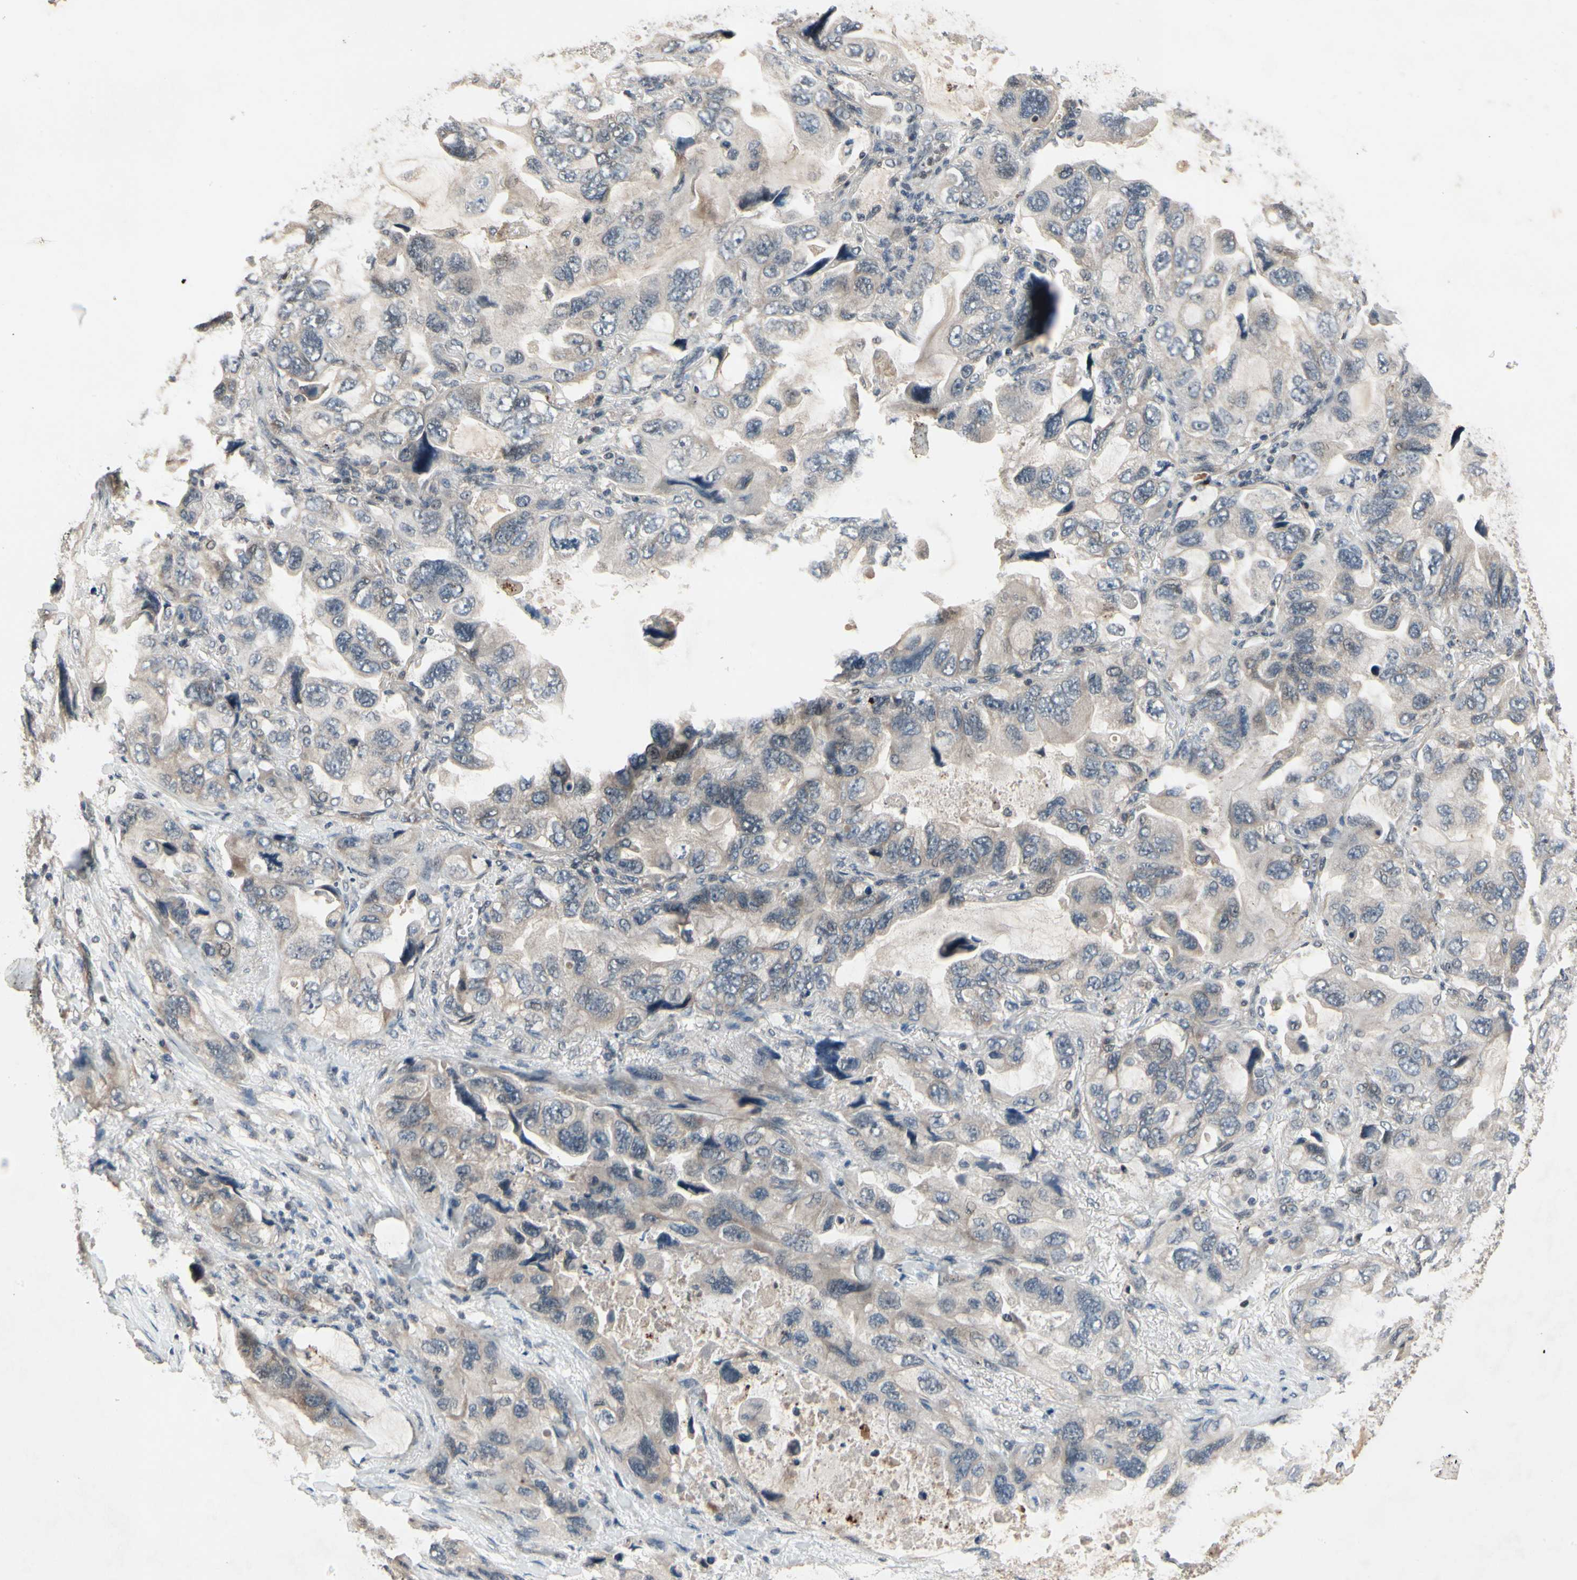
{"staining": {"intensity": "weak", "quantity": "25%-75%", "location": "cytoplasmic/membranous"}, "tissue": "lung cancer", "cell_type": "Tumor cells", "image_type": "cancer", "snomed": [{"axis": "morphology", "description": "Squamous cell carcinoma, NOS"}, {"axis": "topography", "description": "Lung"}], "caption": "A brown stain labels weak cytoplasmic/membranous staining of a protein in human lung squamous cell carcinoma tumor cells. Ihc stains the protein of interest in brown and the nuclei are stained blue.", "gene": "DPY19L3", "patient": {"sex": "female", "age": 73}}